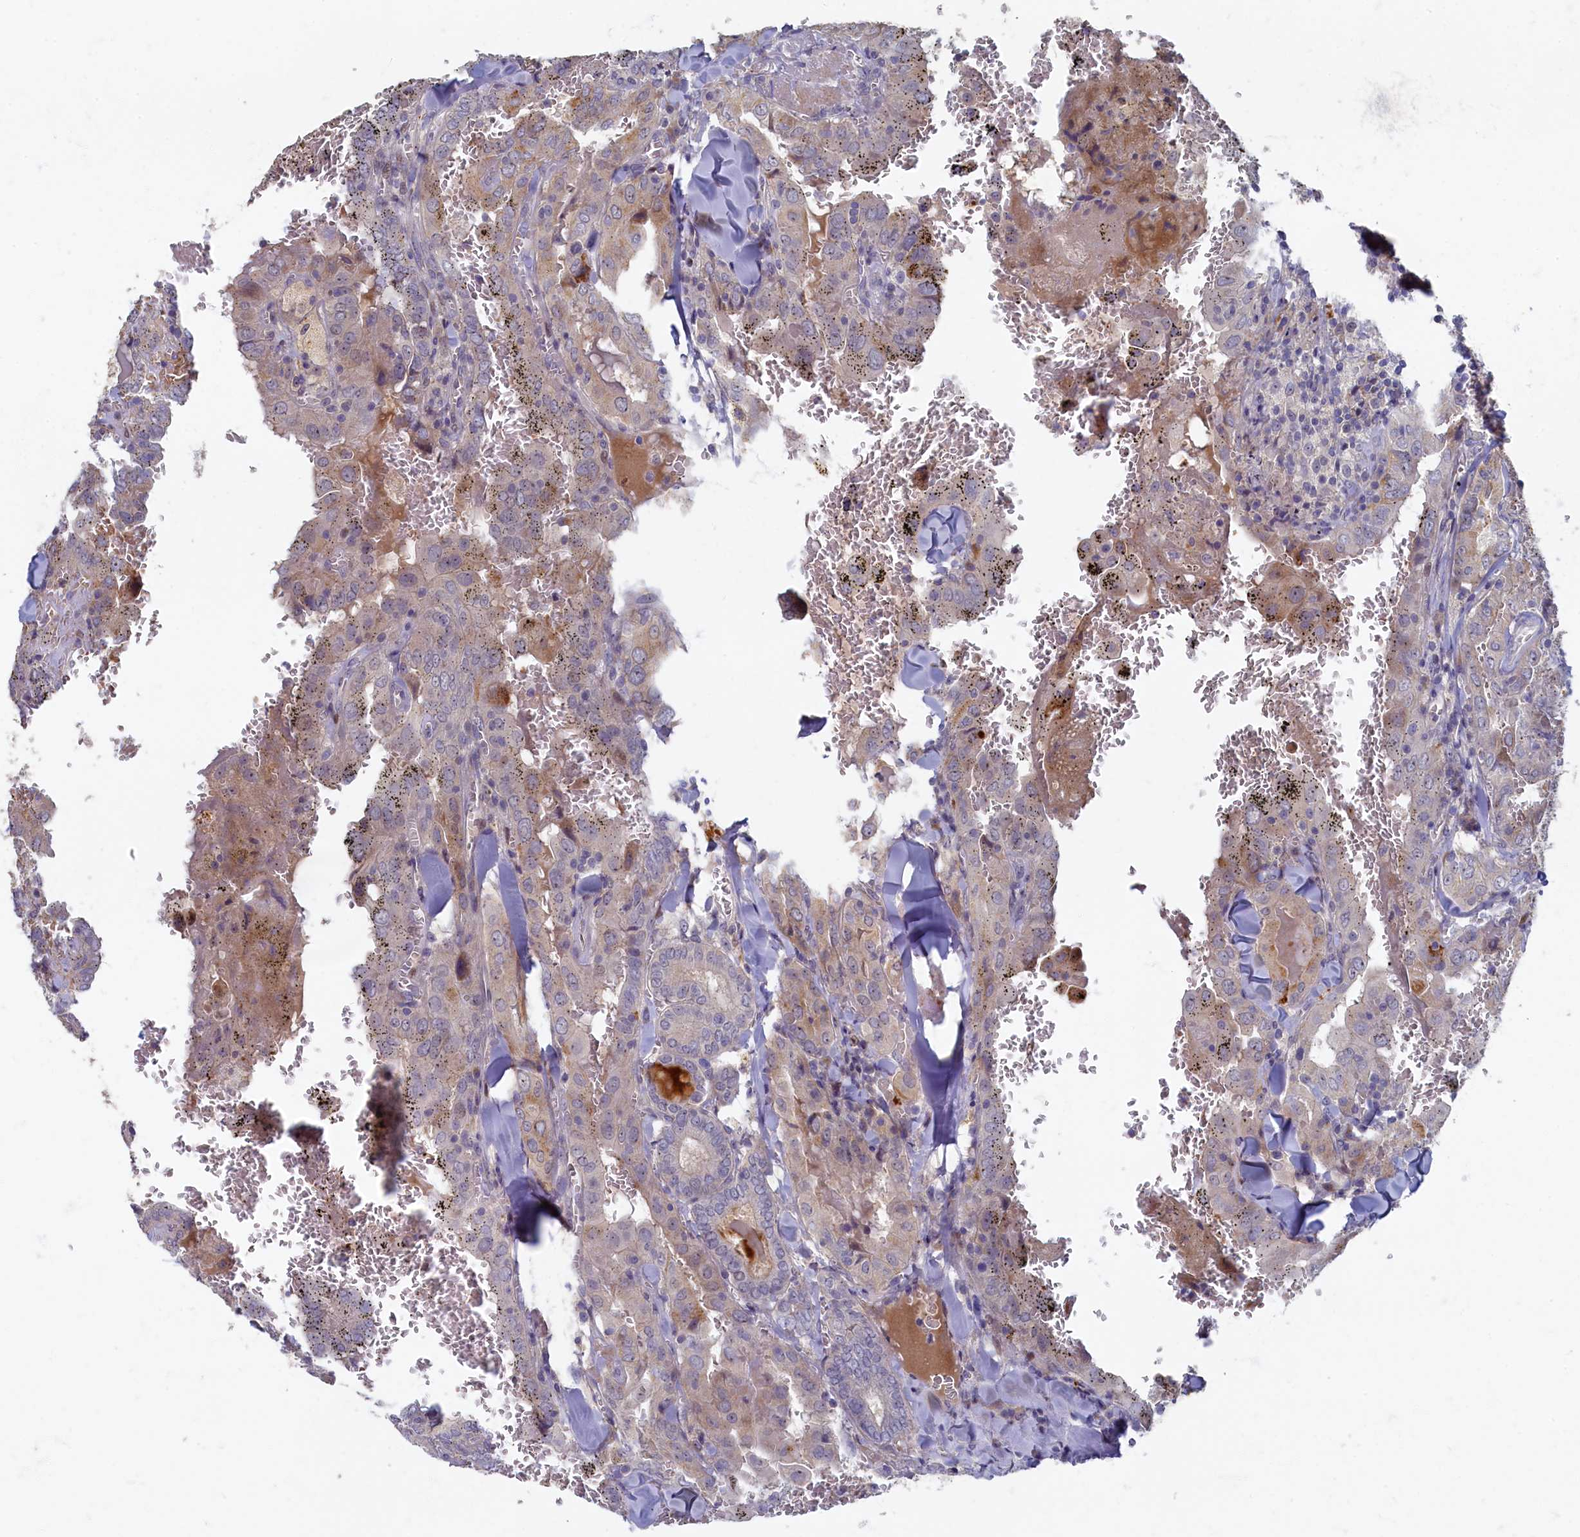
{"staining": {"intensity": "weak", "quantity": "<25%", "location": "cytoplasmic/membranous"}, "tissue": "thyroid cancer", "cell_type": "Tumor cells", "image_type": "cancer", "snomed": [{"axis": "morphology", "description": "Papillary adenocarcinoma, NOS"}, {"axis": "topography", "description": "Thyroid gland"}], "caption": "DAB (3,3'-diaminobenzidine) immunohistochemical staining of thyroid papillary adenocarcinoma demonstrates no significant expression in tumor cells.", "gene": "HUNK", "patient": {"sex": "female", "age": 72}}